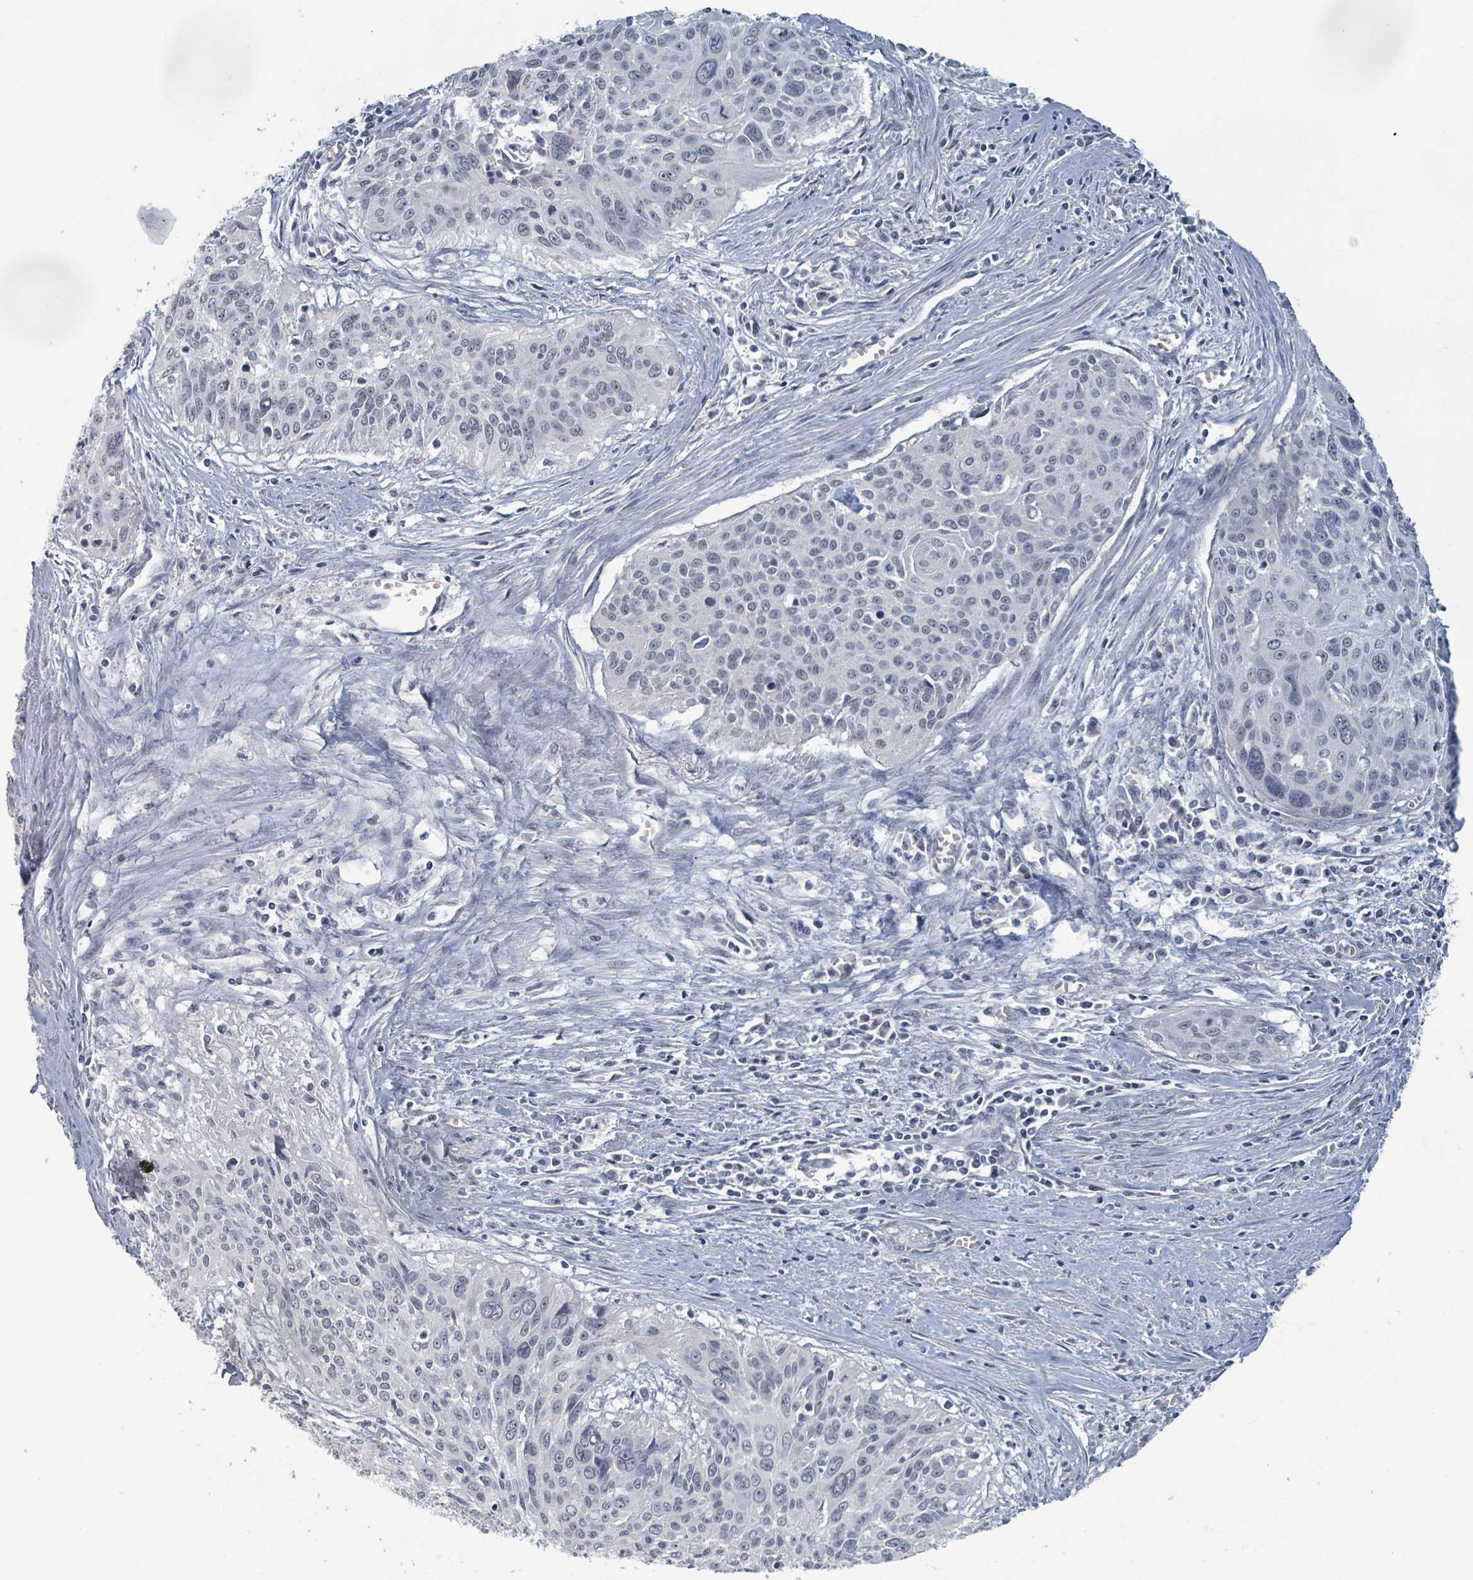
{"staining": {"intensity": "negative", "quantity": "none", "location": "none"}, "tissue": "cervical cancer", "cell_type": "Tumor cells", "image_type": "cancer", "snomed": [{"axis": "morphology", "description": "Squamous cell carcinoma, NOS"}, {"axis": "topography", "description": "Cervix"}], "caption": "This is an IHC photomicrograph of human cervical squamous cell carcinoma. There is no positivity in tumor cells.", "gene": "WNT11", "patient": {"sex": "female", "age": 55}}